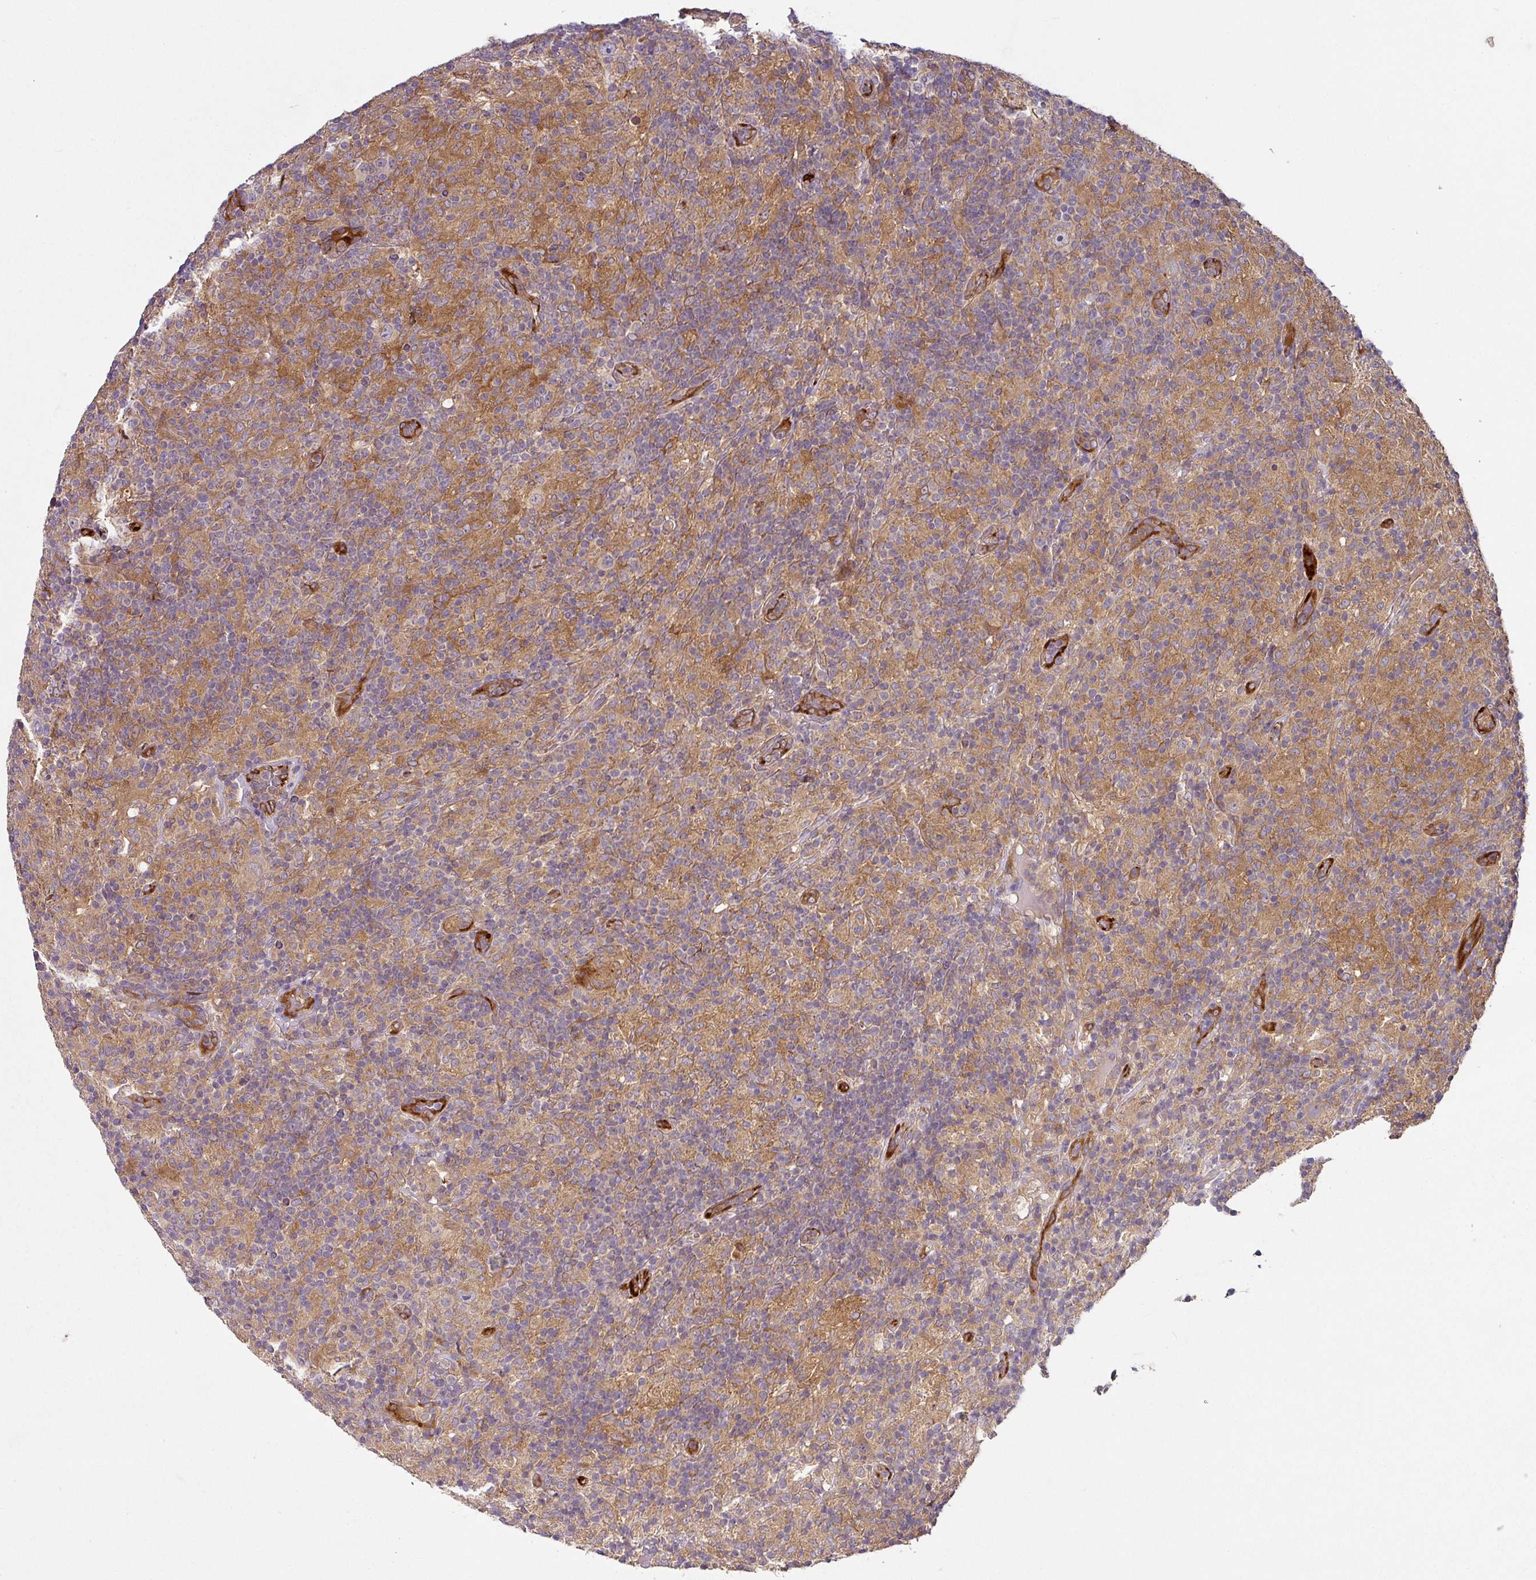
{"staining": {"intensity": "moderate", "quantity": "25%-75%", "location": "cytoplasmic/membranous"}, "tissue": "lymphoma", "cell_type": "Tumor cells", "image_type": "cancer", "snomed": [{"axis": "morphology", "description": "Hodgkin's disease, NOS"}, {"axis": "topography", "description": "Lymph node"}], "caption": "Immunohistochemical staining of lymphoma reveals medium levels of moderate cytoplasmic/membranous protein expression in approximately 25%-75% of tumor cells.", "gene": "SKIC2", "patient": {"sex": "male", "age": 70}}